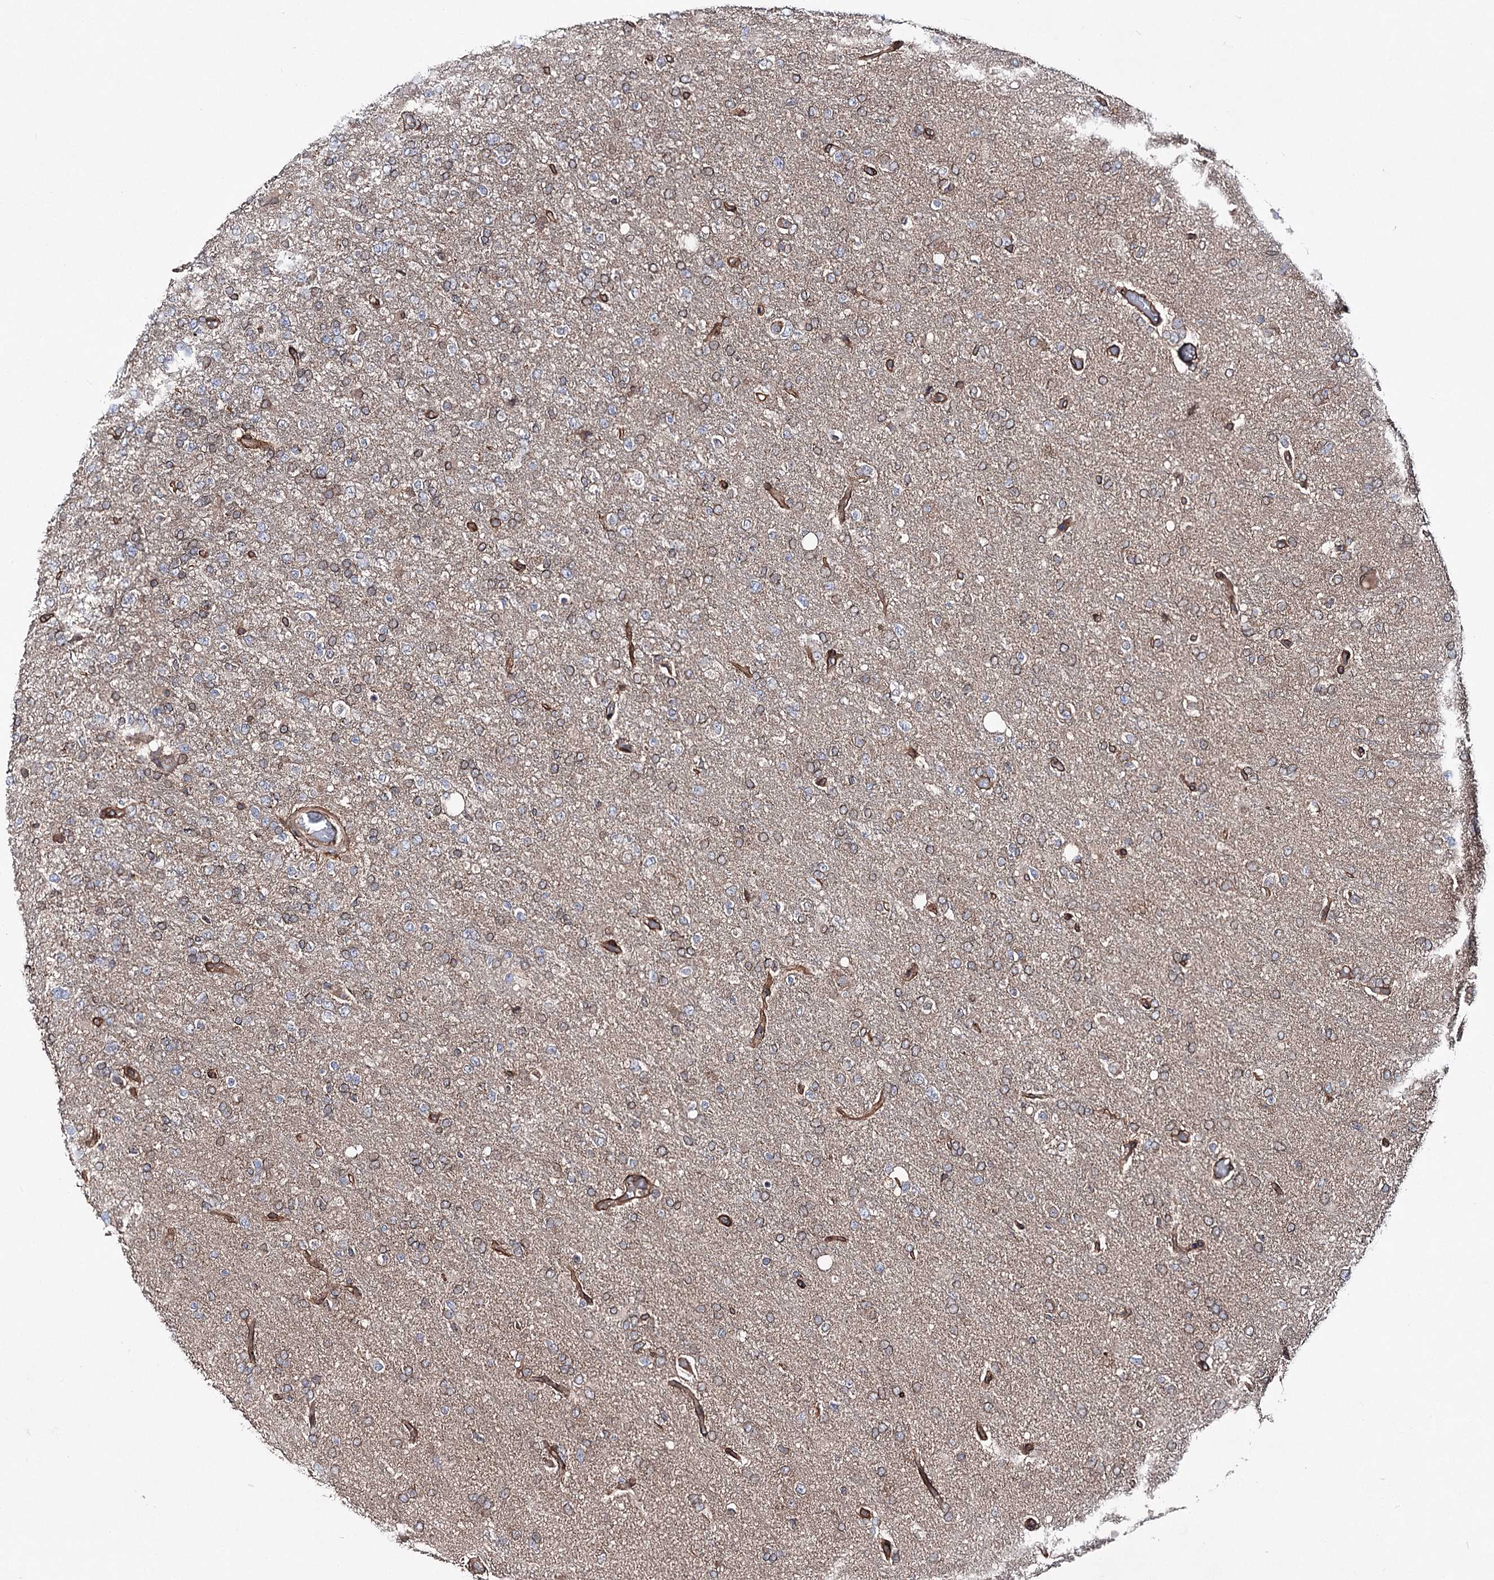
{"staining": {"intensity": "negative", "quantity": "none", "location": "none"}, "tissue": "glioma", "cell_type": "Tumor cells", "image_type": "cancer", "snomed": [{"axis": "morphology", "description": "Glioma, malignant, High grade"}, {"axis": "topography", "description": "Brain"}], "caption": "Tumor cells show no significant protein expression in malignant glioma (high-grade).", "gene": "FGFR1OP2", "patient": {"sex": "female", "age": 74}}